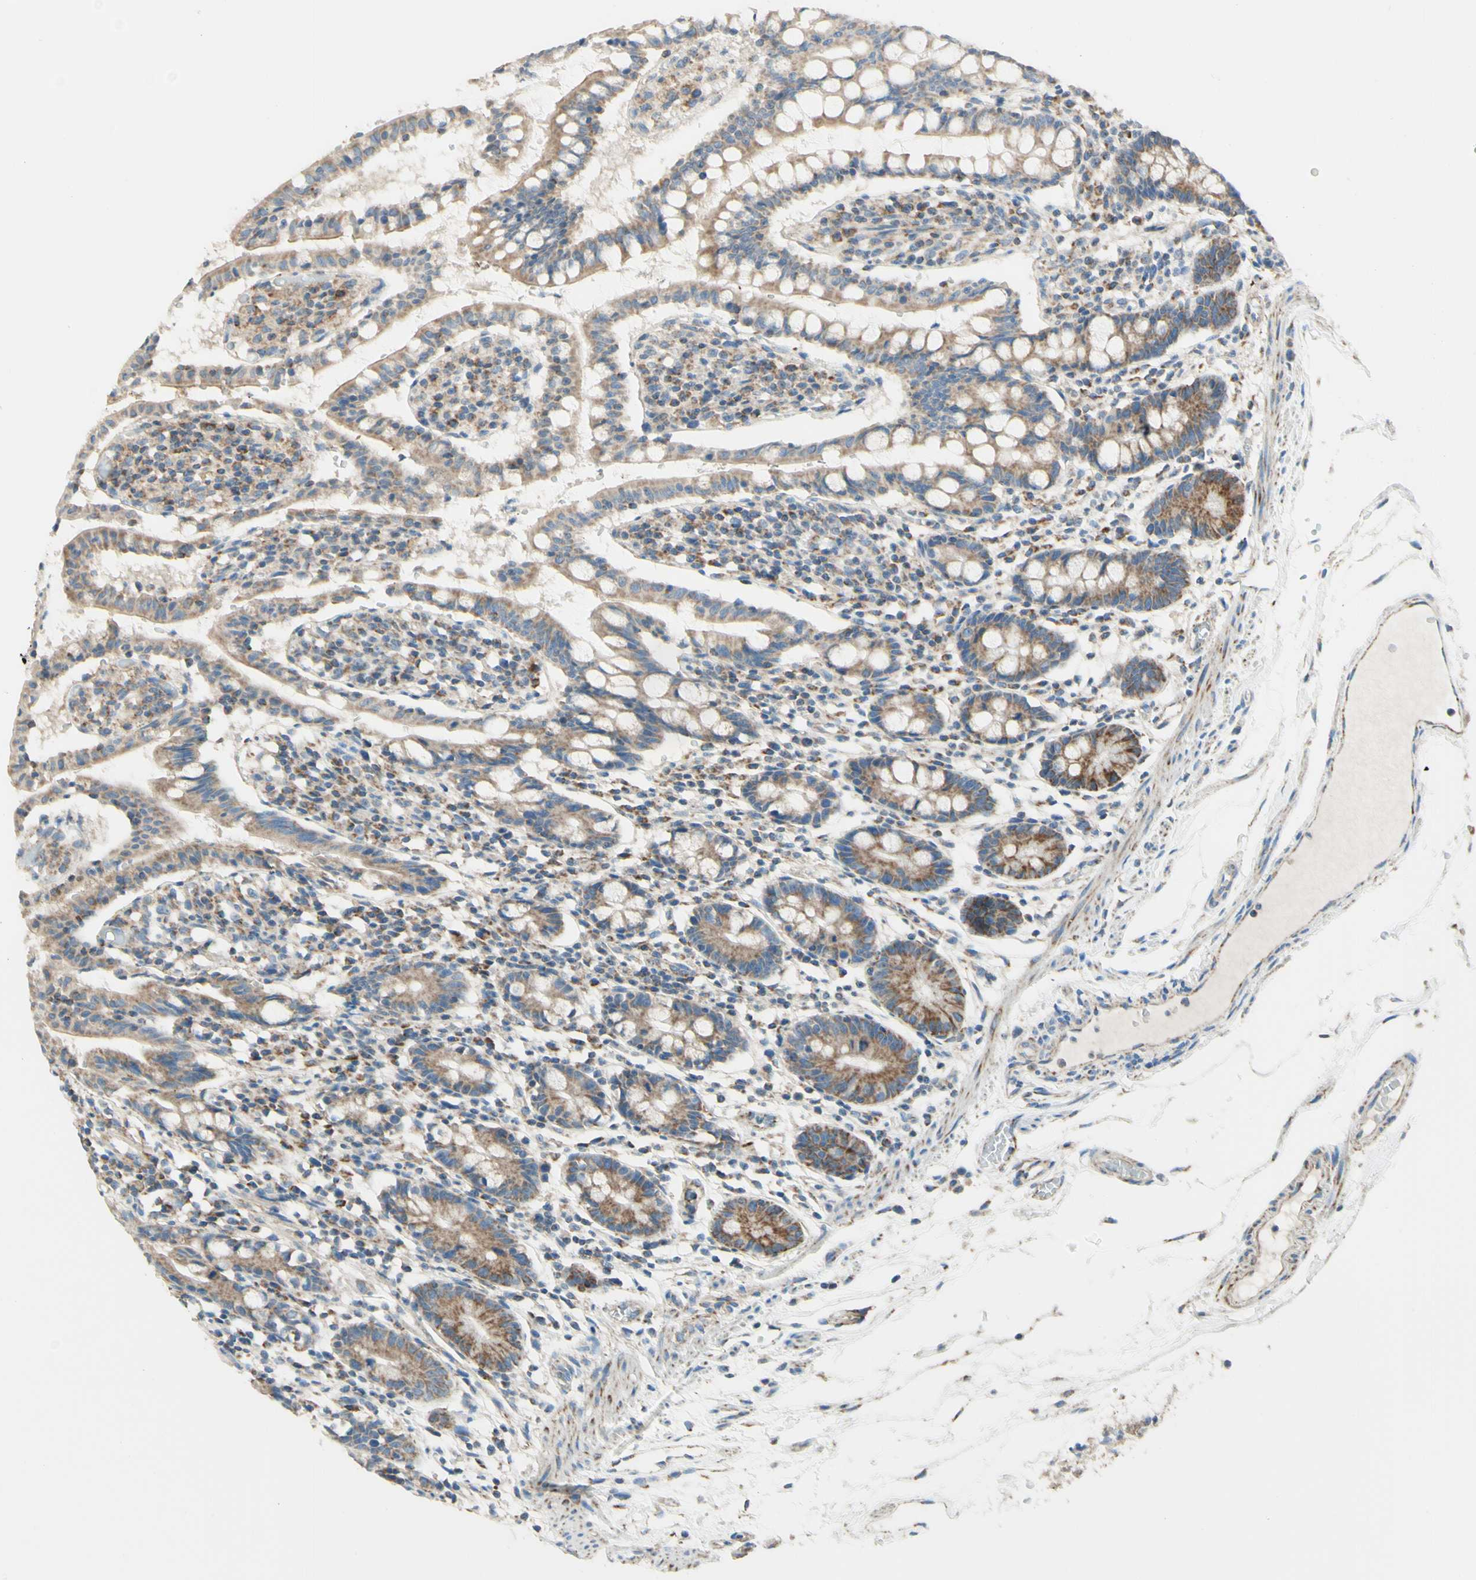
{"staining": {"intensity": "moderate", "quantity": ">75%", "location": "cytoplasmic/membranous"}, "tissue": "small intestine", "cell_type": "Glandular cells", "image_type": "normal", "snomed": [{"axis": "morphology", "description": "Normal tissue, NOS"}, {"axis": "morphology", "description": "Cystadenocarcinoma, serous, Metastatic site"}, {"axis": "topography", "description": "Small intestine"}], "caption": "IHC (DAB) staining of normal human small intestine reveals moderate cytoplasmic/membranous protein expression in about >75% of glandular cells.", "gene": "ARMC10", "patient": {"sex": "female", "age": 61}}